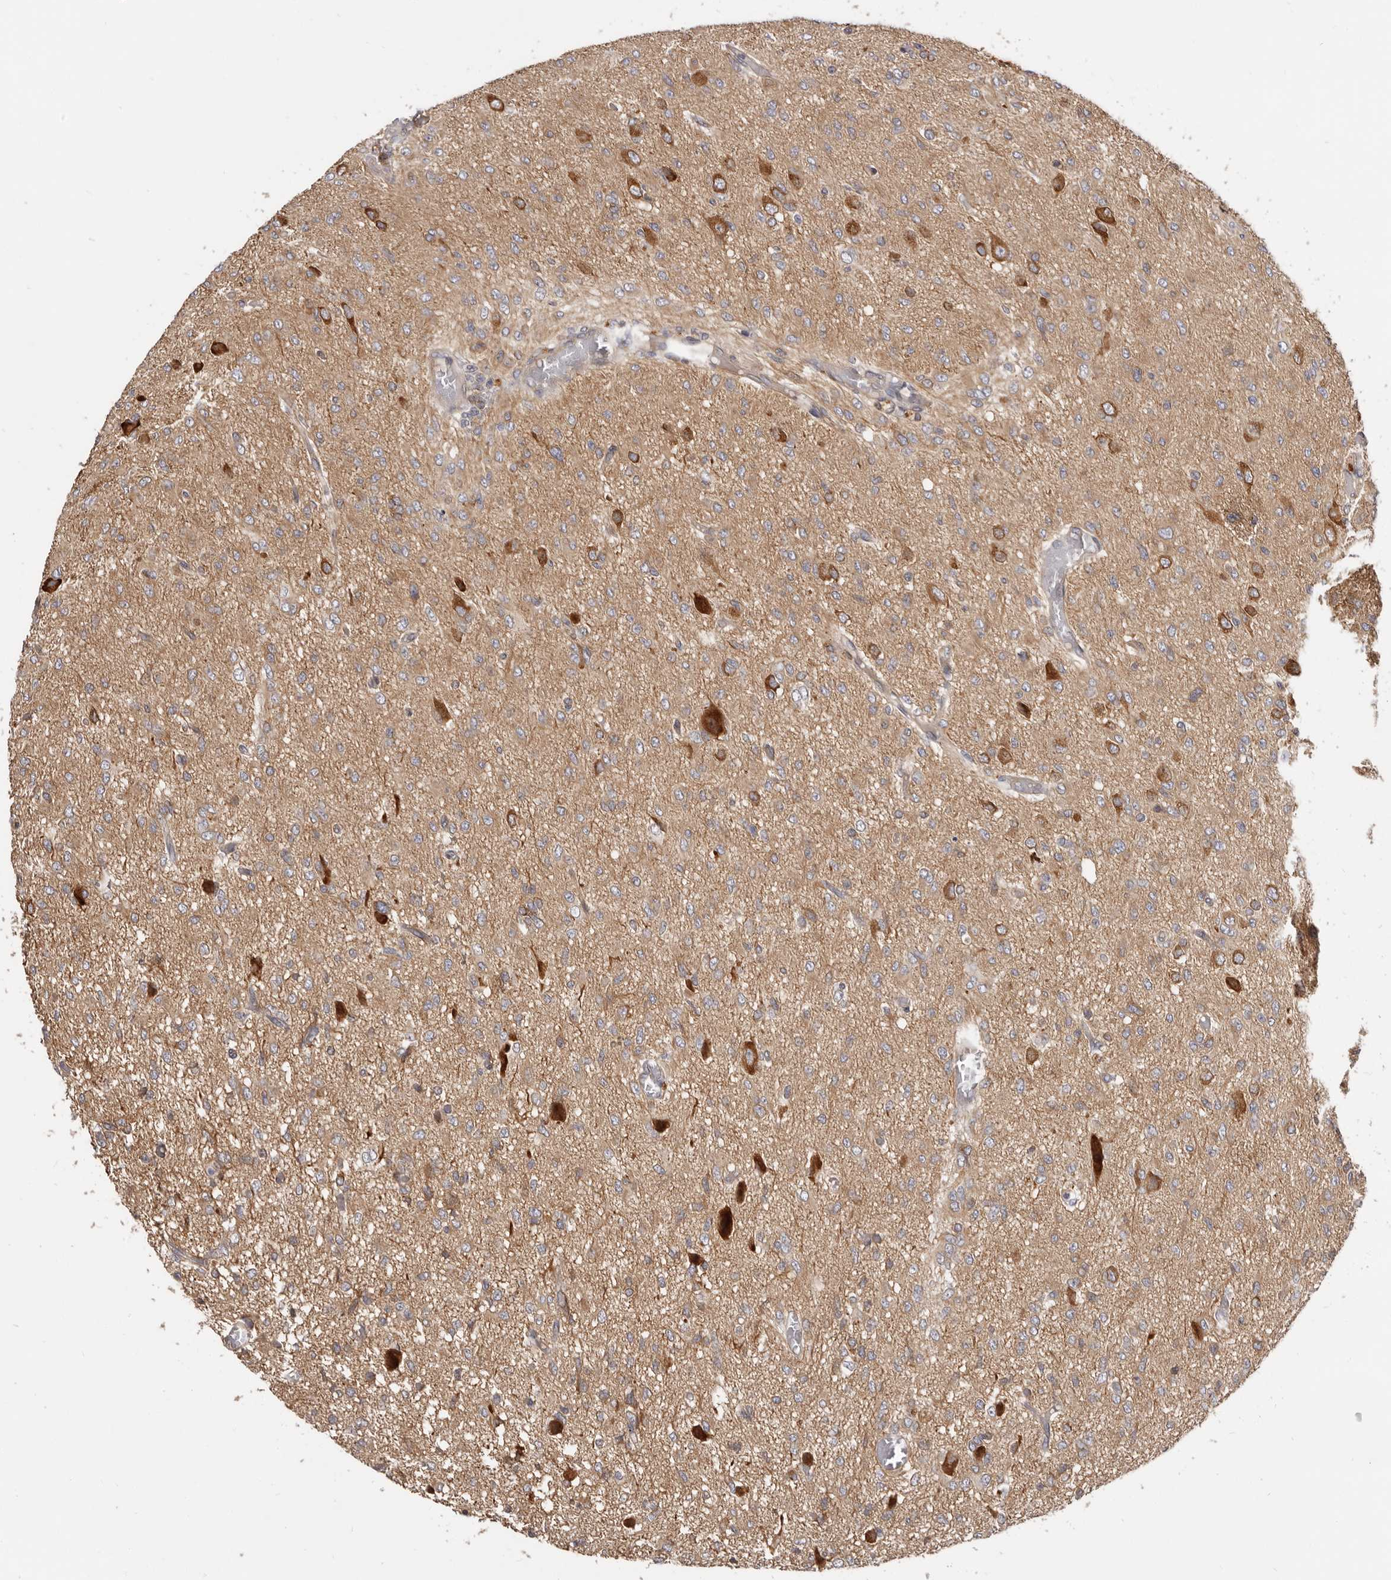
{"staining": {"intensity": "weak", "quantity": ">75%", "location": "cytoplasmic/membranous"}, "tissue": "glioma", "cell_type": "Tumor cells", "image_type": "cancer", "snomed": [{"axis": "morphology", "description": "Glioma, malignant, High grade"}, {"axis": "topography", "description": "Brain"}], "caption": "Protein expression analysis of human malignant glioma (high-grade) reveals weak cytoplasmic/membranous positivity in approximately >75% of tumor cells. (Brightfield microscopy of DAB IHC at high magnification).", "gene": "ADAMTS20", "patient": {"sex": "female", "age": 59}}